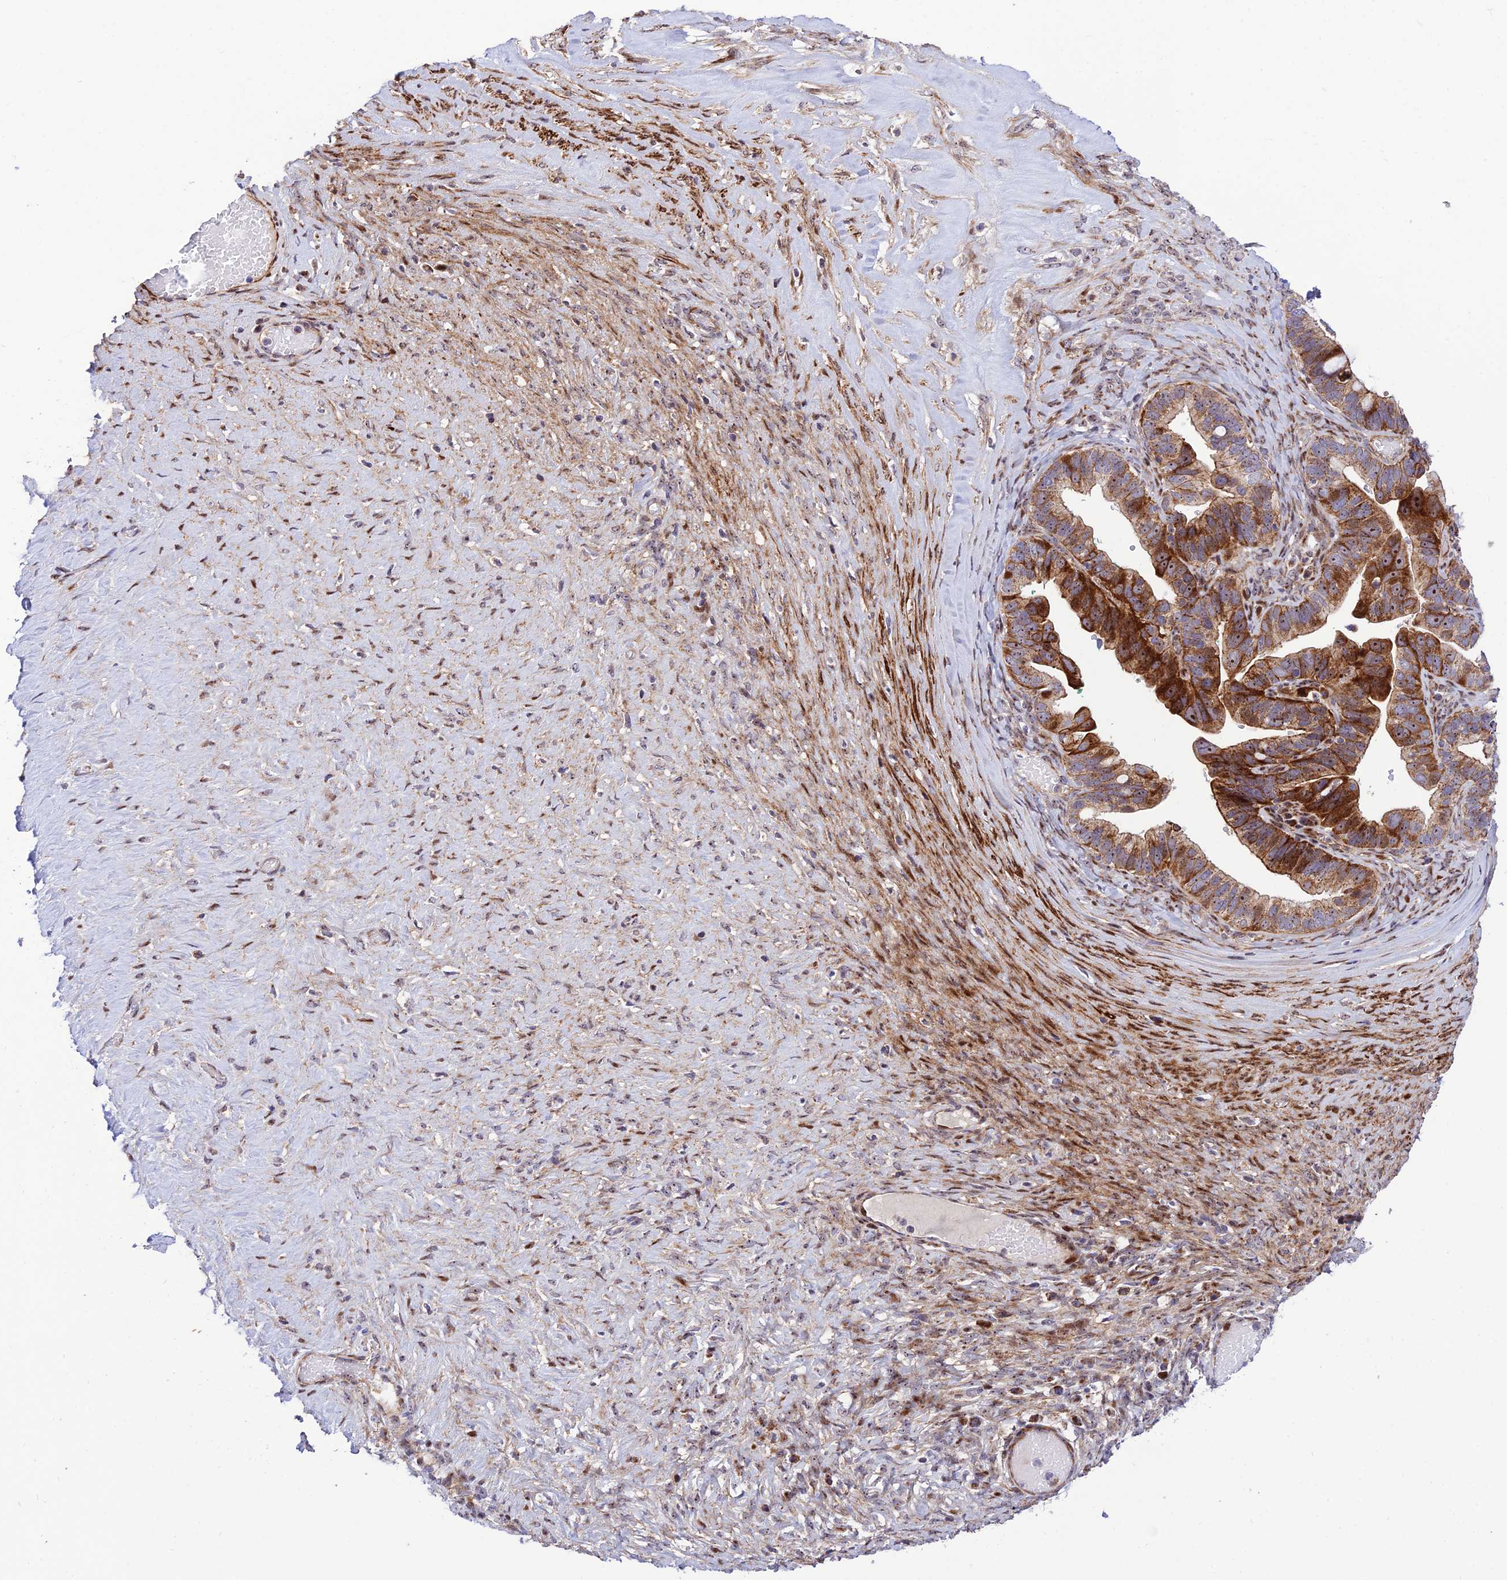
{"staining": {"intensity": "strong", "quantity": ">75%", "location": "cytoplasmic/membranous,nuclear"}, "tissue": "ovarian cancer", "cell_type": "Tumor cells", "image_type": "cancer", "snomed": [{"axis": "morphology", "description": "Cystadenocarcinoma, serous, NOS"}, {"axis": "topography", "description": "Ovary"}], "caption": "Tumor cells reveal high levels of strong cytoplasmic/membranous and nuclear expression in approximately >75% of cells in human ovarian serous cystadenocarcinoma. The staining is performed using DAB brown chromogen to label protein expression. The nuclei are counter-stained blue using hematoxylin.", "gene": "KBTBD7", "patient": {"sex": "female", "age": 56}}